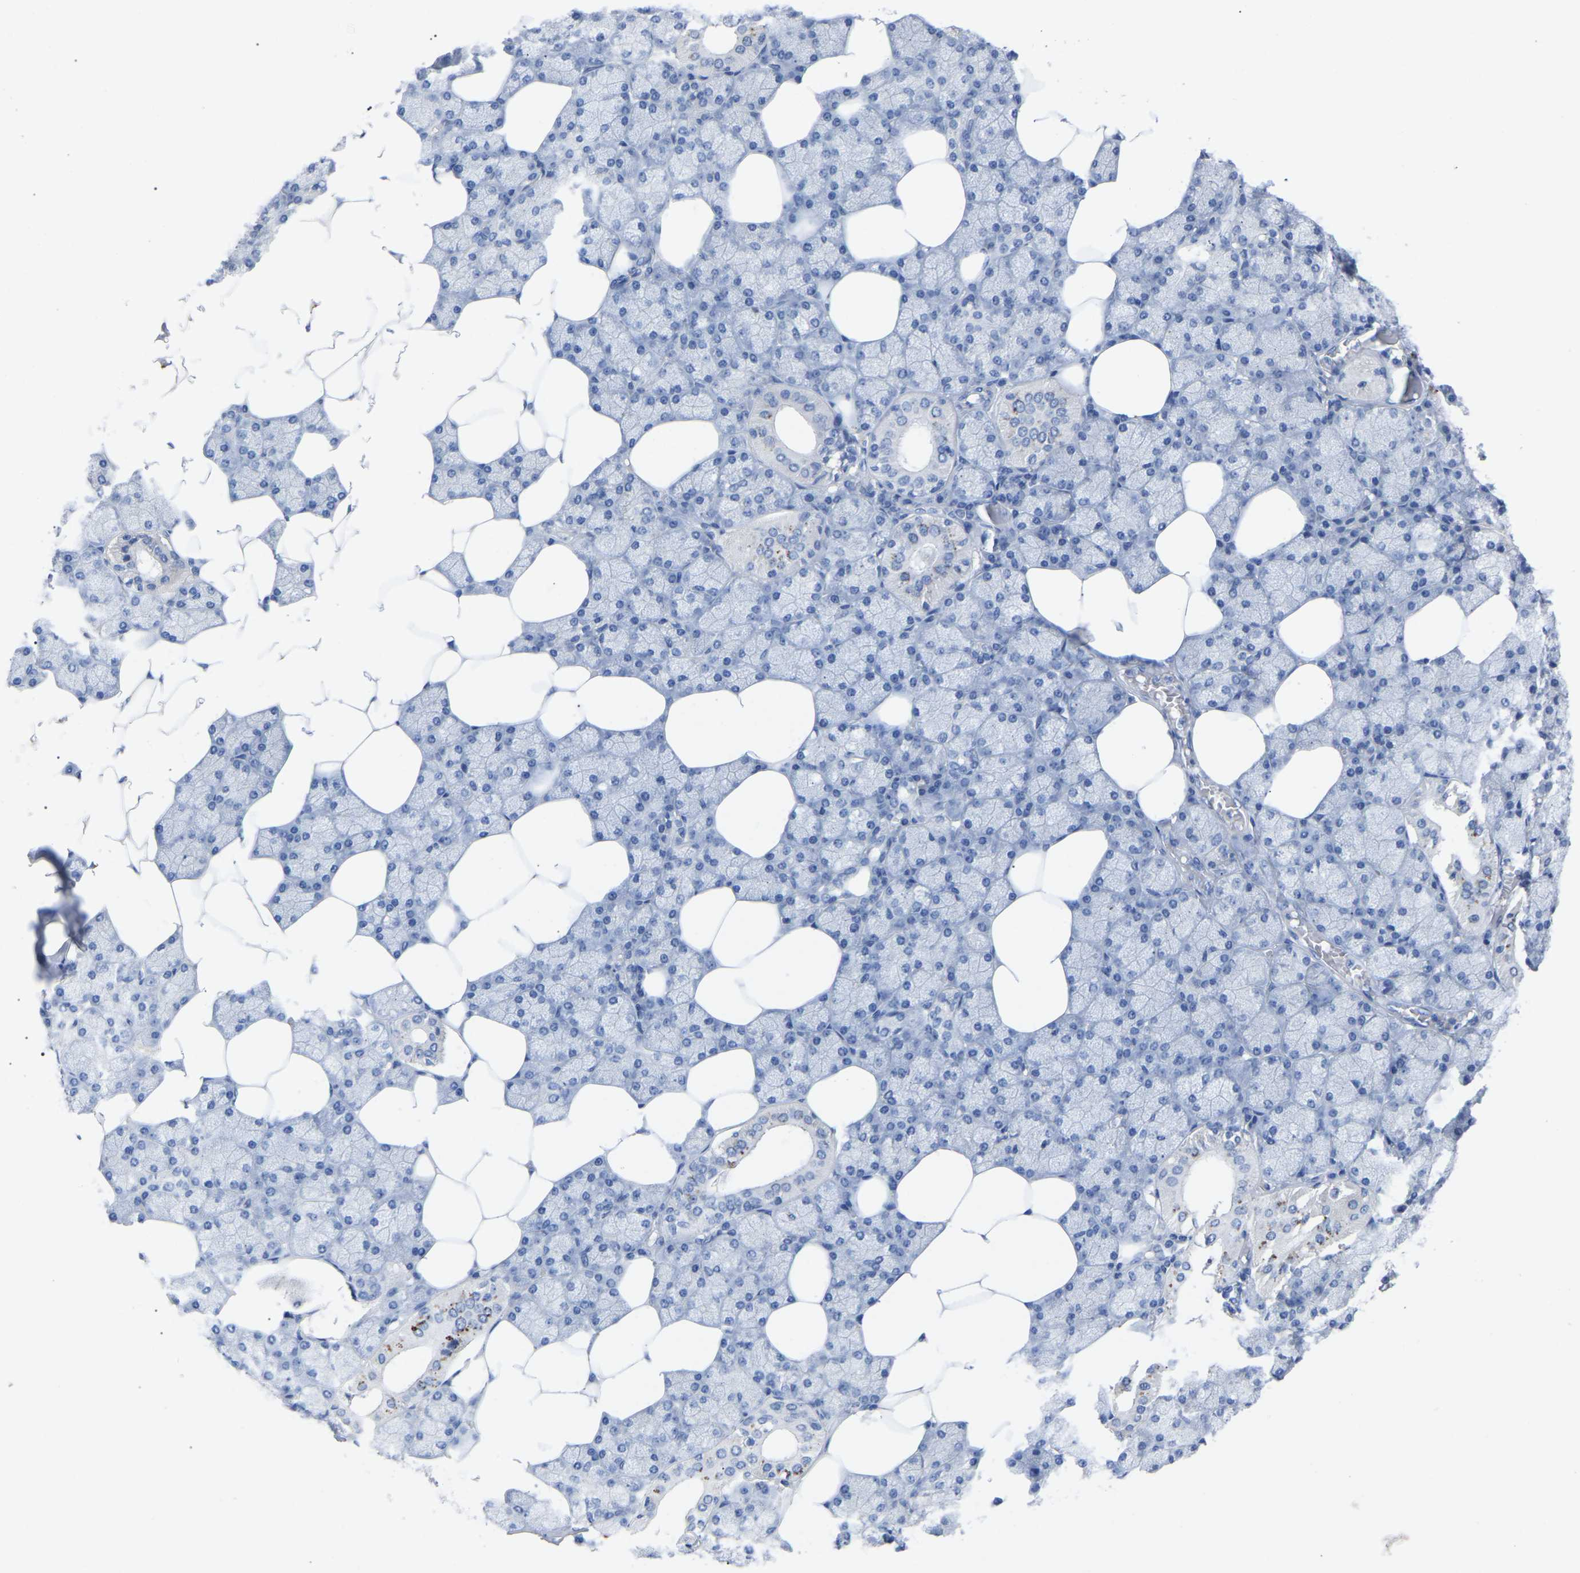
{"staining": {"intensity": "moderate", "quantity": "<25%", "location": "cytoplasmic/membranous"}, "tissue": "salivary gland", "cell_type": "Glandular cells", "image_type": "normal", "snomed": [{"axis": "morphology", "description": "Normal tissue, NOS"}, {"axis": "topography", "description": "Salivary gland"}], "caption": "Immunohistochemical staining of unremarkable human salivary gland demonstrates low levels of moderate cytoplasmic/membranous staining in about <25% of glandular cells.", "gene": "SMPD2", "patient": {"sex": "male", "age": 62}}